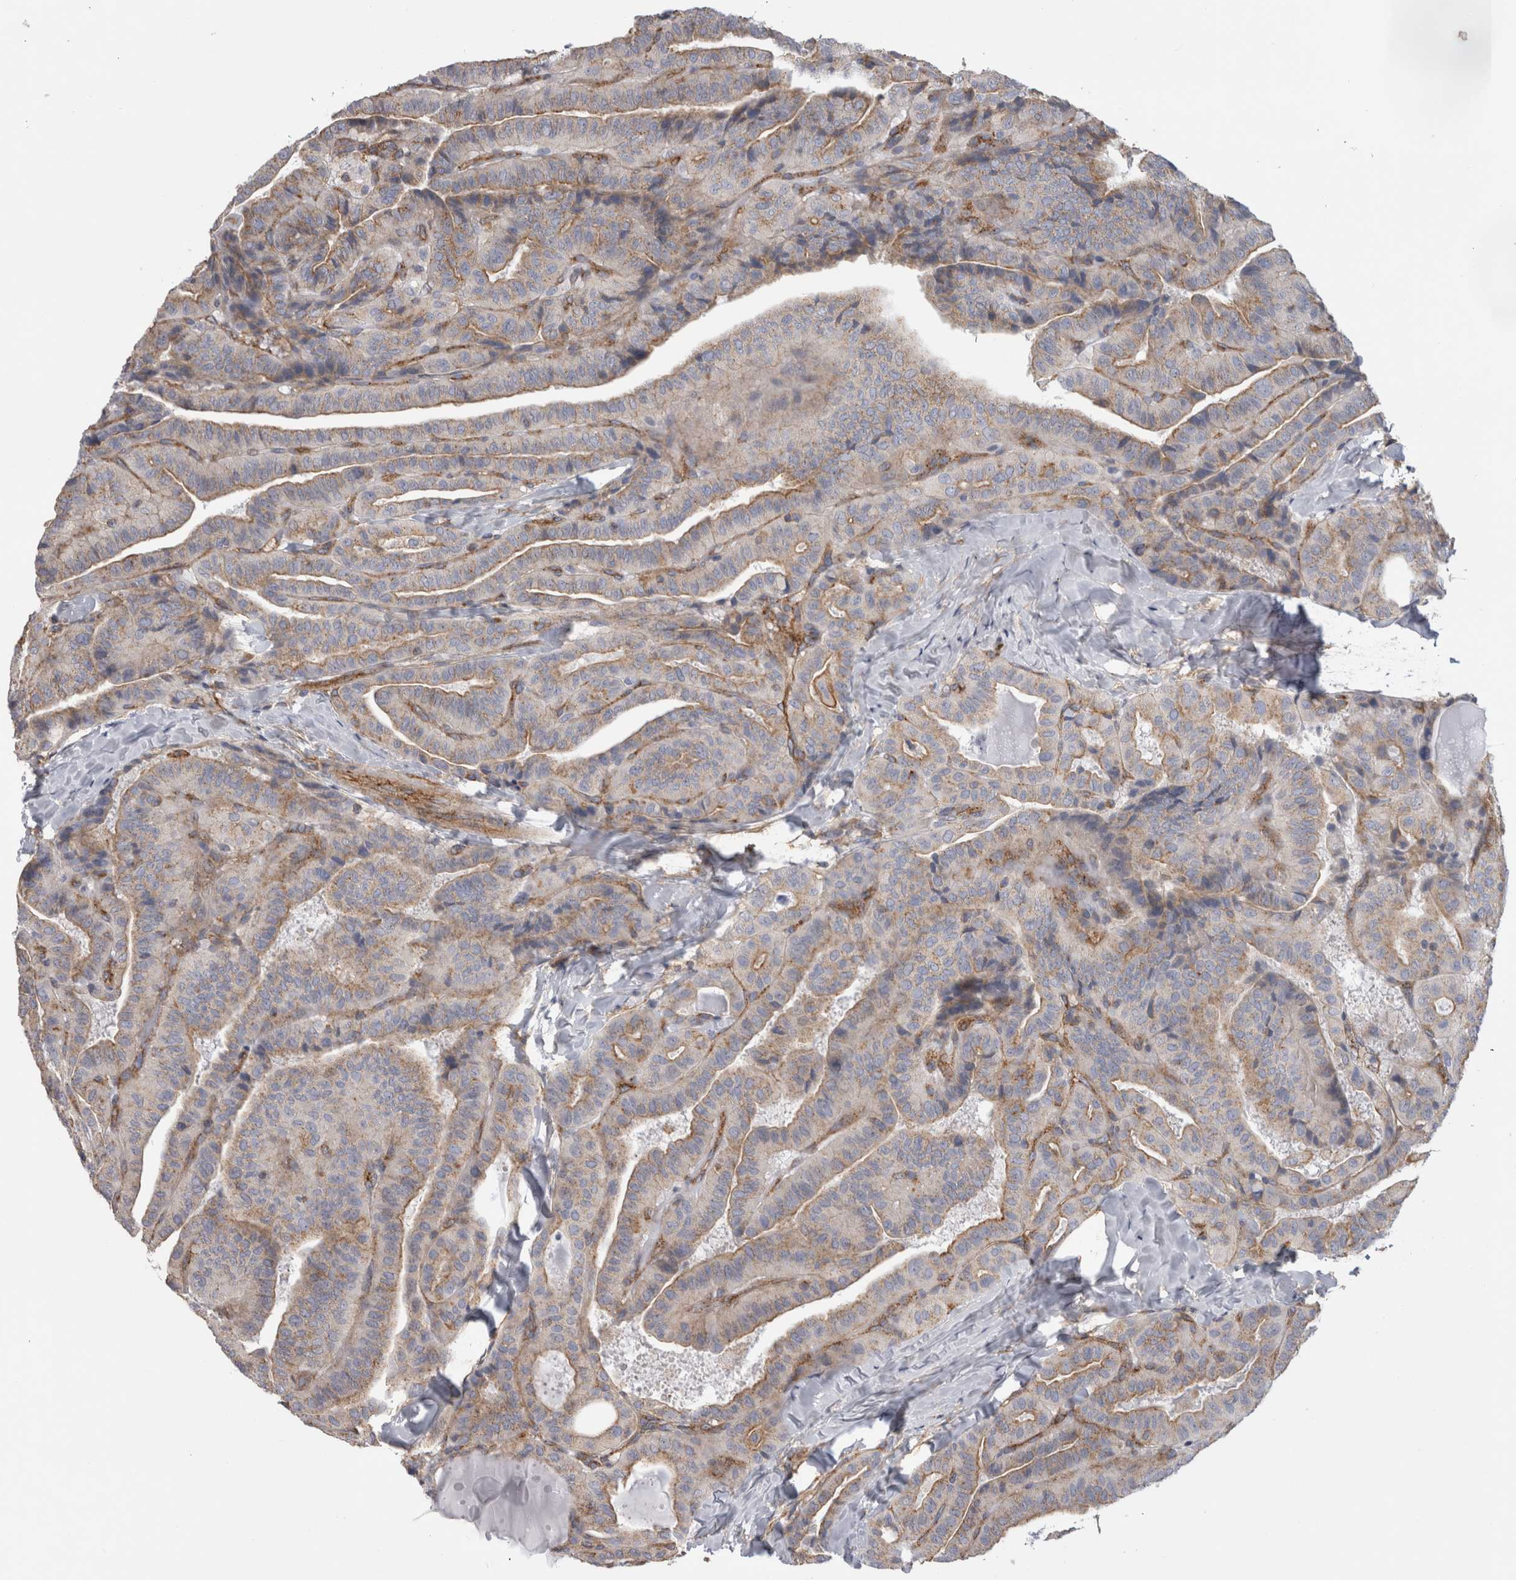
{"staining": {"intensity": "moderate", "quantity": ">75%", "location": "cytoplasmic/membranous"}, "tissue": "thyroid cancer", "cell_type": "Tumor cells", "image_type": "cancer", "snomed": [{"axis": "morphology", "description": "Papillary adenocarcinoma, NOS"}, {"axis": "topography", "description": "Thyroid gland"}], "caption": "A brown stain highlights moderate cytoplasmic/membranous expression of a protein in human thyroid cancer tumor cells.", "gene": "ATXN3", "patient": {"sex": "male", "age": 77}}